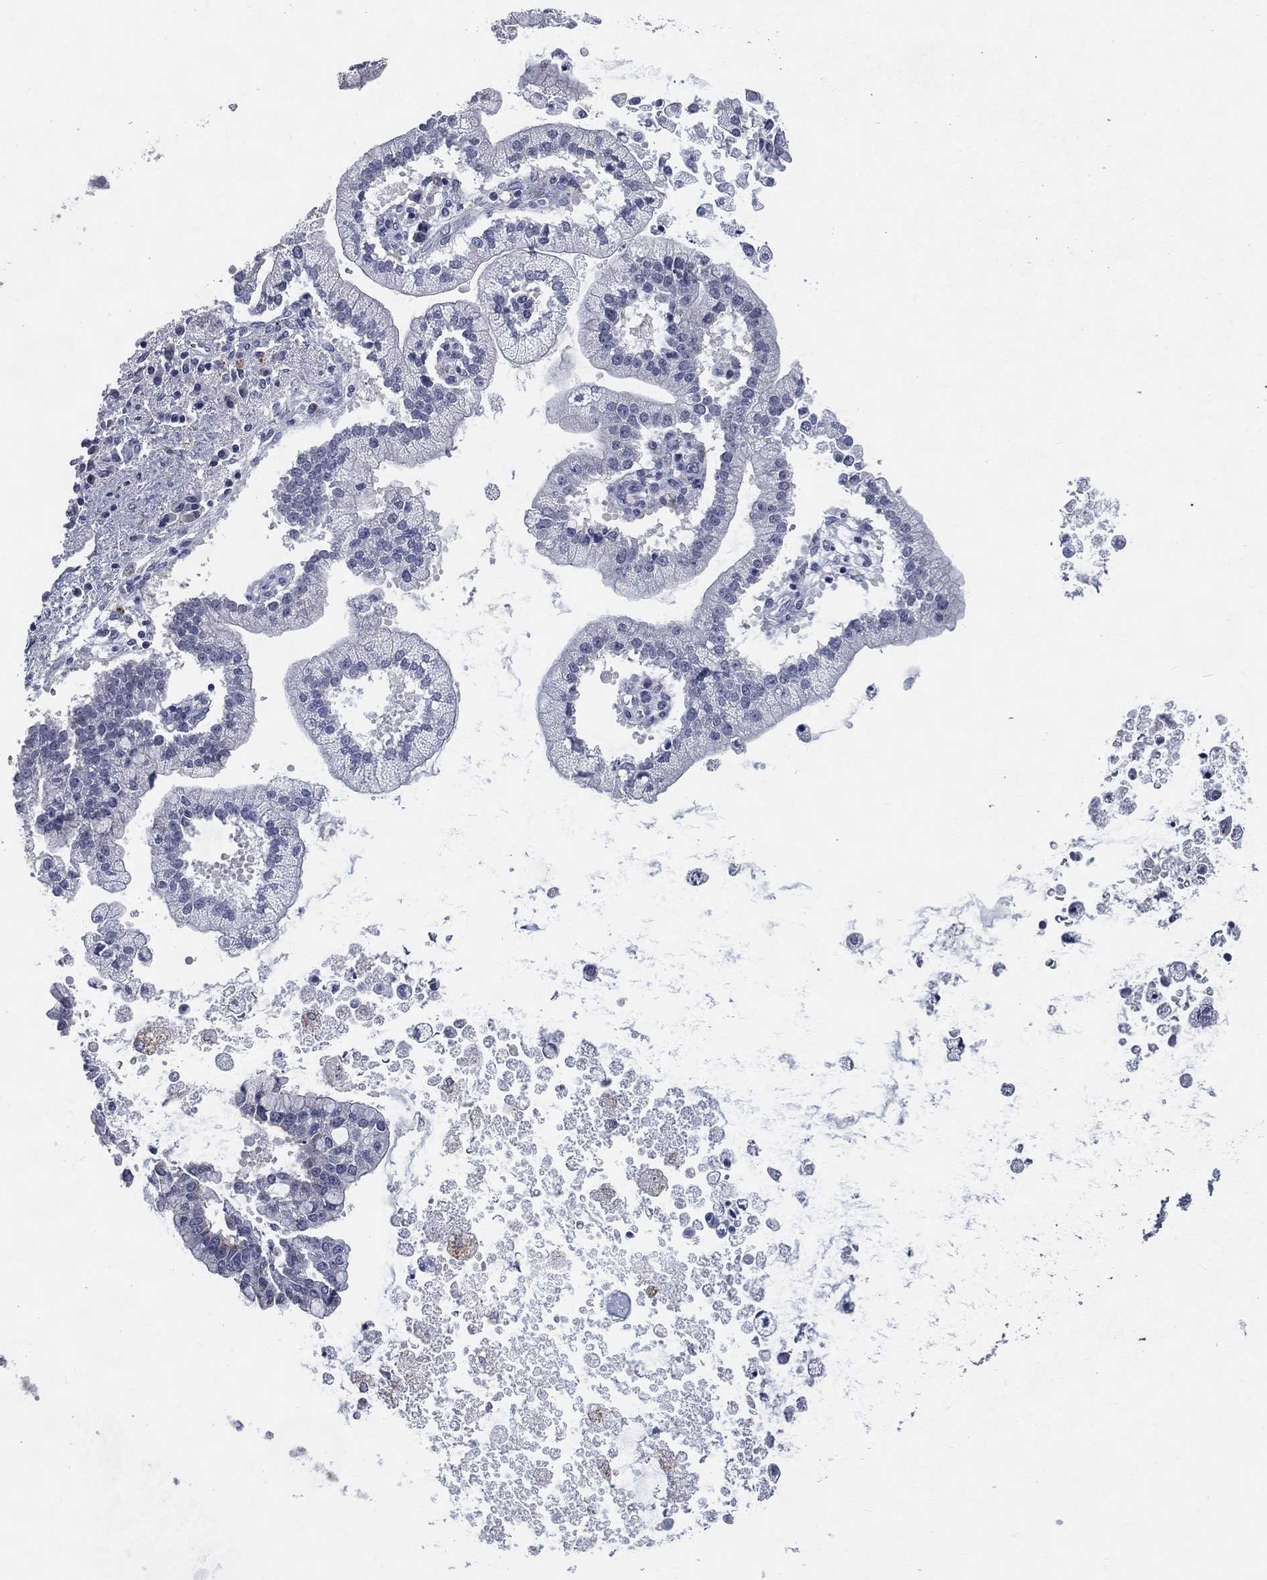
{"staining": {"intensity": "negative", "quantity": "none", "location": "none"}, "tissue": "liver cancer", "cell_type": "Tumor cells", "image_type": "cancer", "snomed": [{"axis": "morphology", "description": "Cholangiocarcinoma"}, {"axis": "topography", "description": "Liver"}], "caption": "Cholangiocarcinoma (liver) stained for a protein using IHC displays no positivity tumor cells.", "gene": "IFT27", "patient": {"sex": "male", "age": 50}}